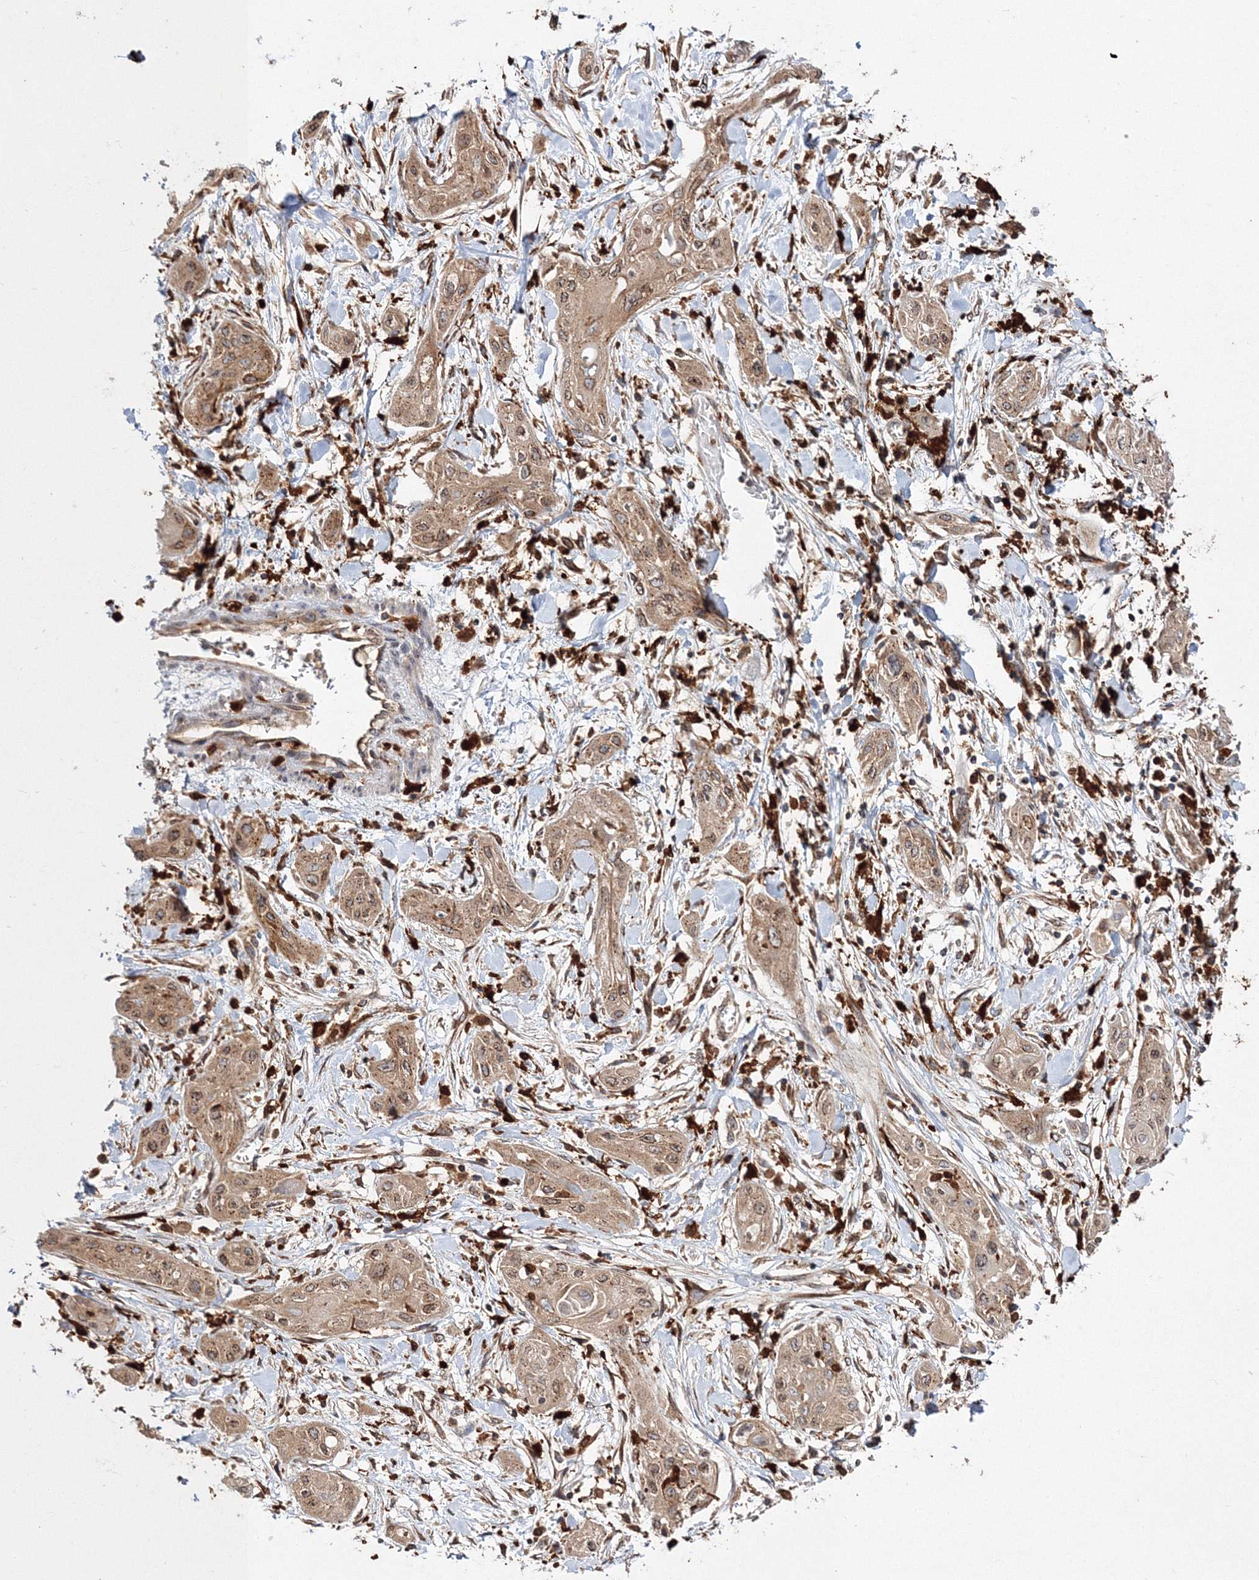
{"staining": {"intensity": "weak", "quantity": ">75%", "location": "cytoplasmic/membranous"}, "tissue": "lung cancer", "cell_type": "Tumor cells", "image_type": "cancer", "snomed": [{"axis": "morphology", "description": "Squamous cell carcinoma, NOS"}, {"axis": "topography", "description": "Lung"}], "caption": "A low amount of weak cytoplasmic/membranous positivity is present in about >75% of tumor cells in squamous cell carcinoma (lung) tissue. Nuclei are stained in blue.", "gene": "ARCN1", "patient": {"sex": "female", "age": 47}}